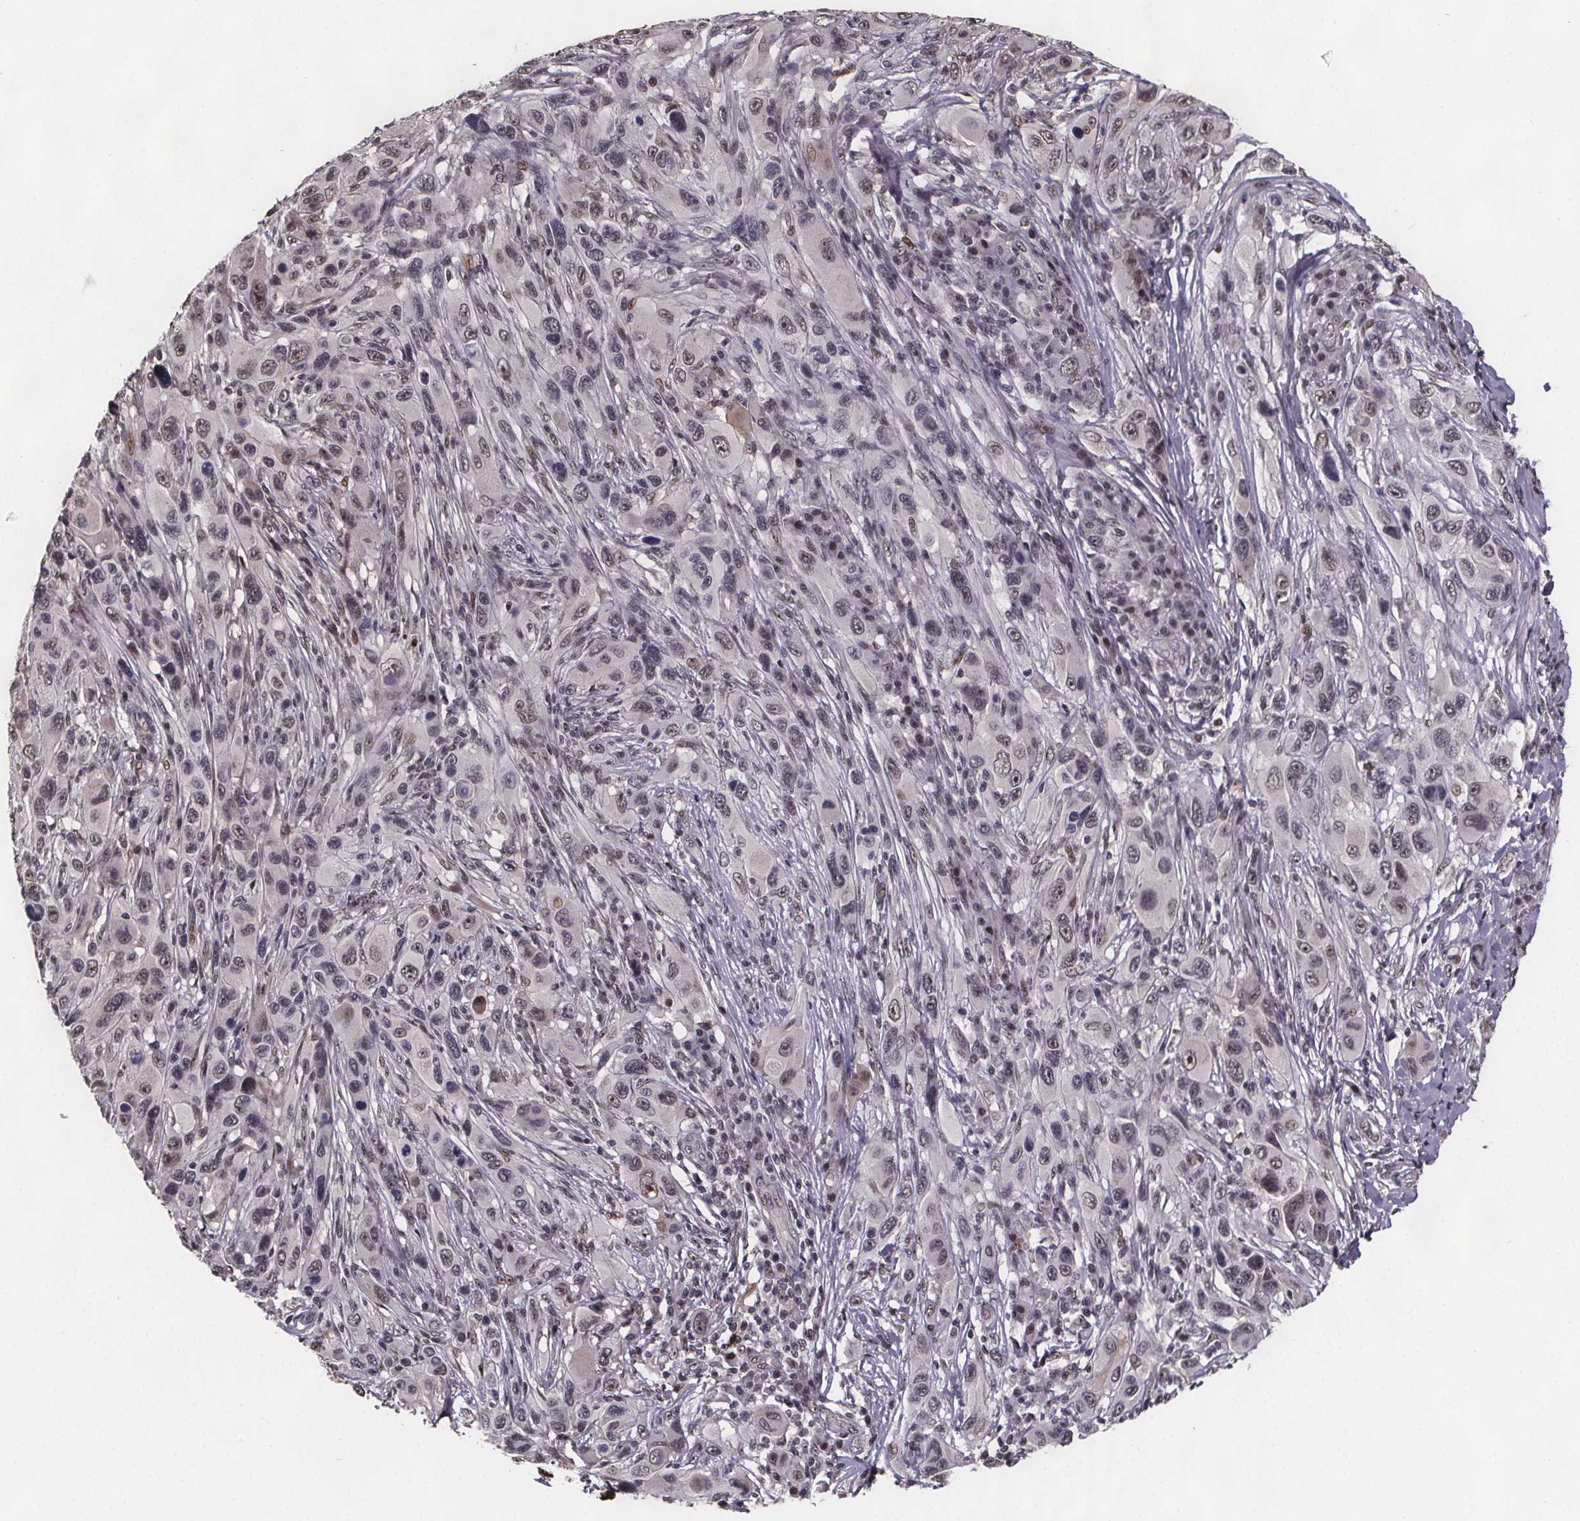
{"staining": {"intensity": "weak", "quantity": "25%-75%", "location": "nuclear"}, "tissue": "melanoma", "cell_type": "Tumor cells", "image_type": "cancer", "snomed": [{"axis": "morphology", "description": "Malignant melanoma, NOS"}, {"axis": "topography", "description": "Skin"}], "caption": "Protein expression analysis of malignant melanoma shows weak nuclear staining in about 25%-75% of tumor cells.", "gene": "U2SURP", "patient": {"sex": "male", "age": 53}}